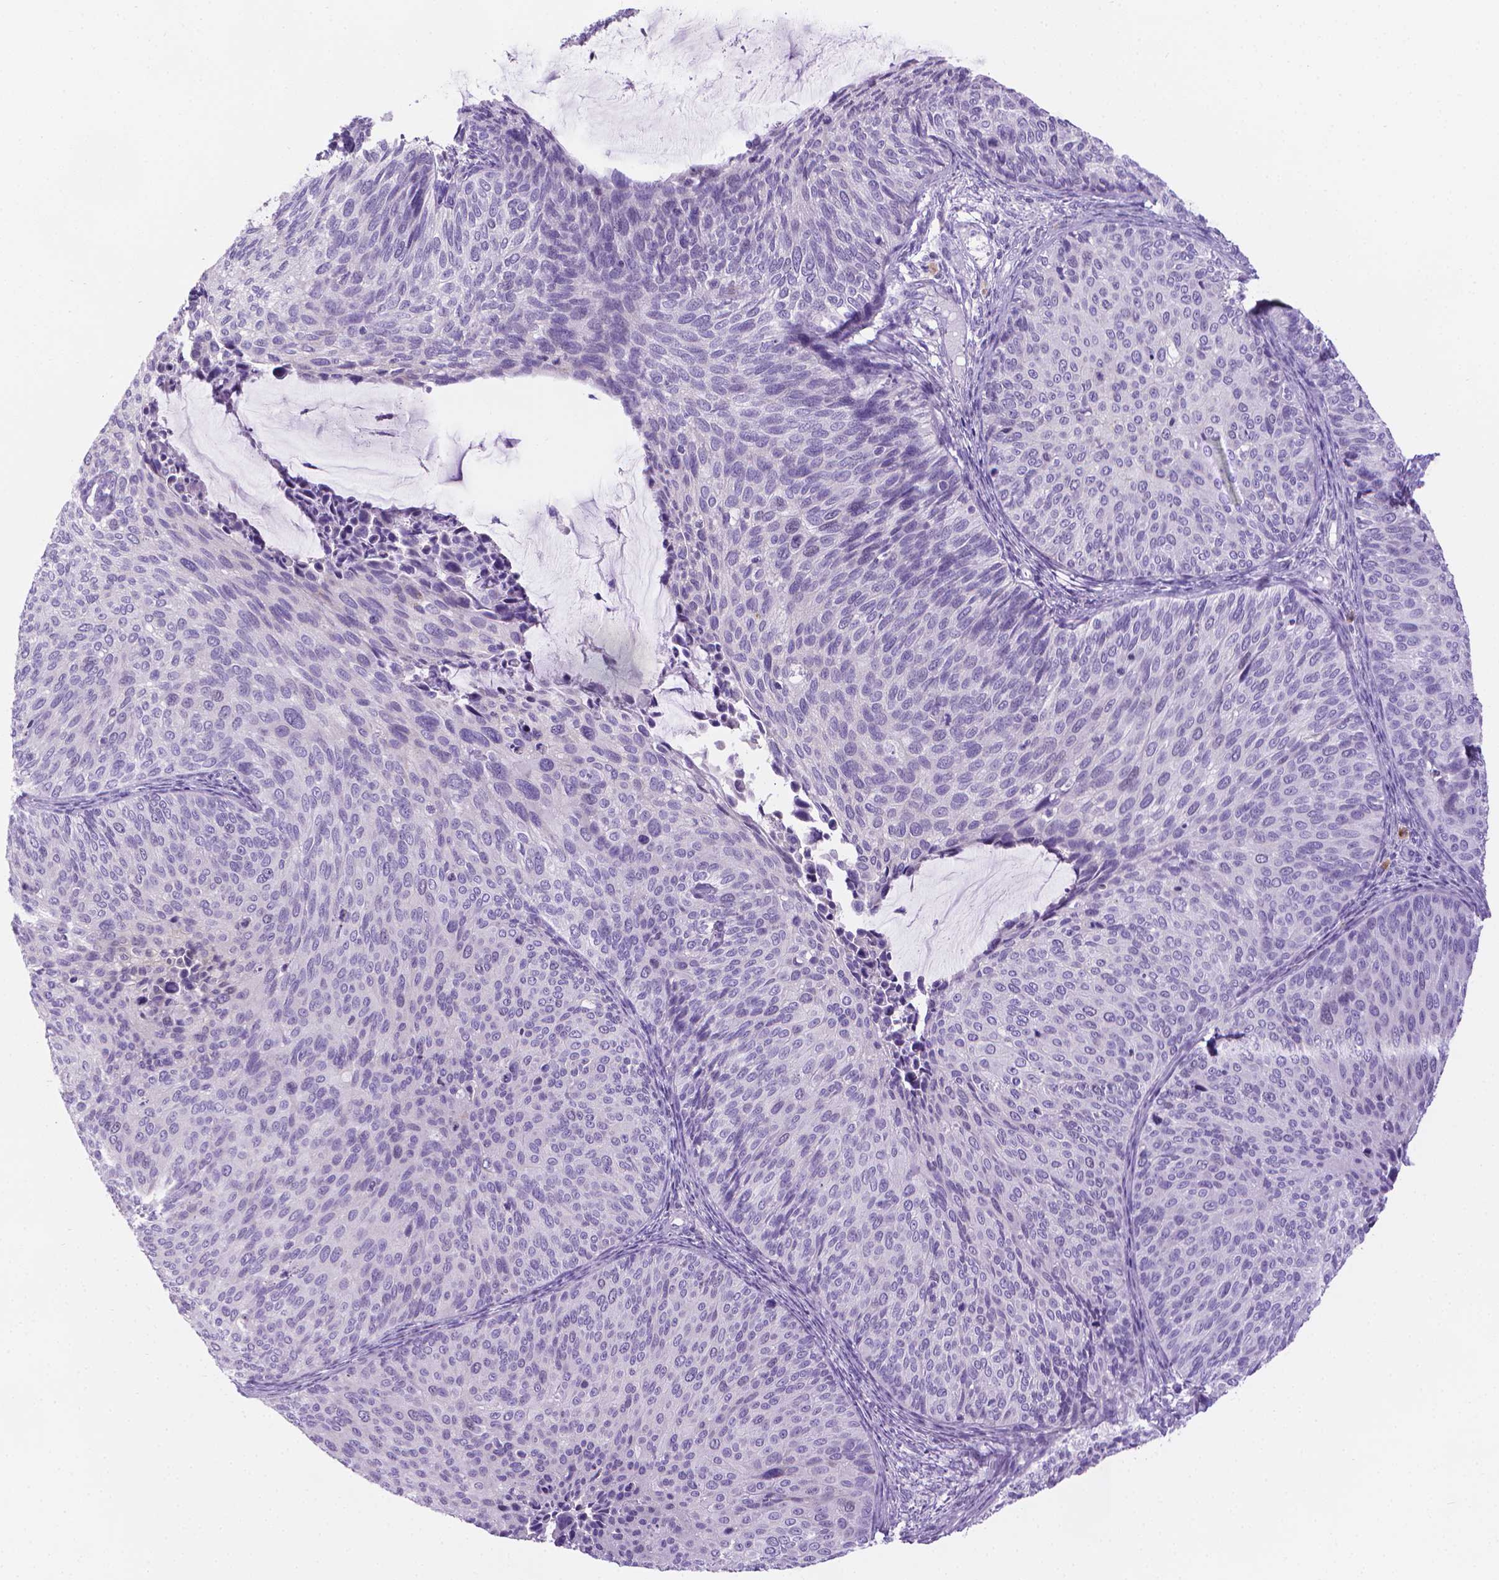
{"staining": {"intensity": "negative", "quantity": "none", "location": "none"}, "tissue": "cervical cancer", "cell_type": "Tumor cells", "image_type": "cancer", "snomed": [{"axis": "morphology", "description": "Squamous cell carcinoma, NOS"}, {"axis": "topography", "description": "Cervix"}], "caption": "Cervical cancer was stained to show a protein in brown. There is no significant expression in tumor cells. The staining is performed using DAB (3,3'-diaminobenzidine) brown chromogen with nuclei counter-stained in using hematoxylin.", "gene": "SPAG6", "patient": {"sex": "female", "age": 36}}